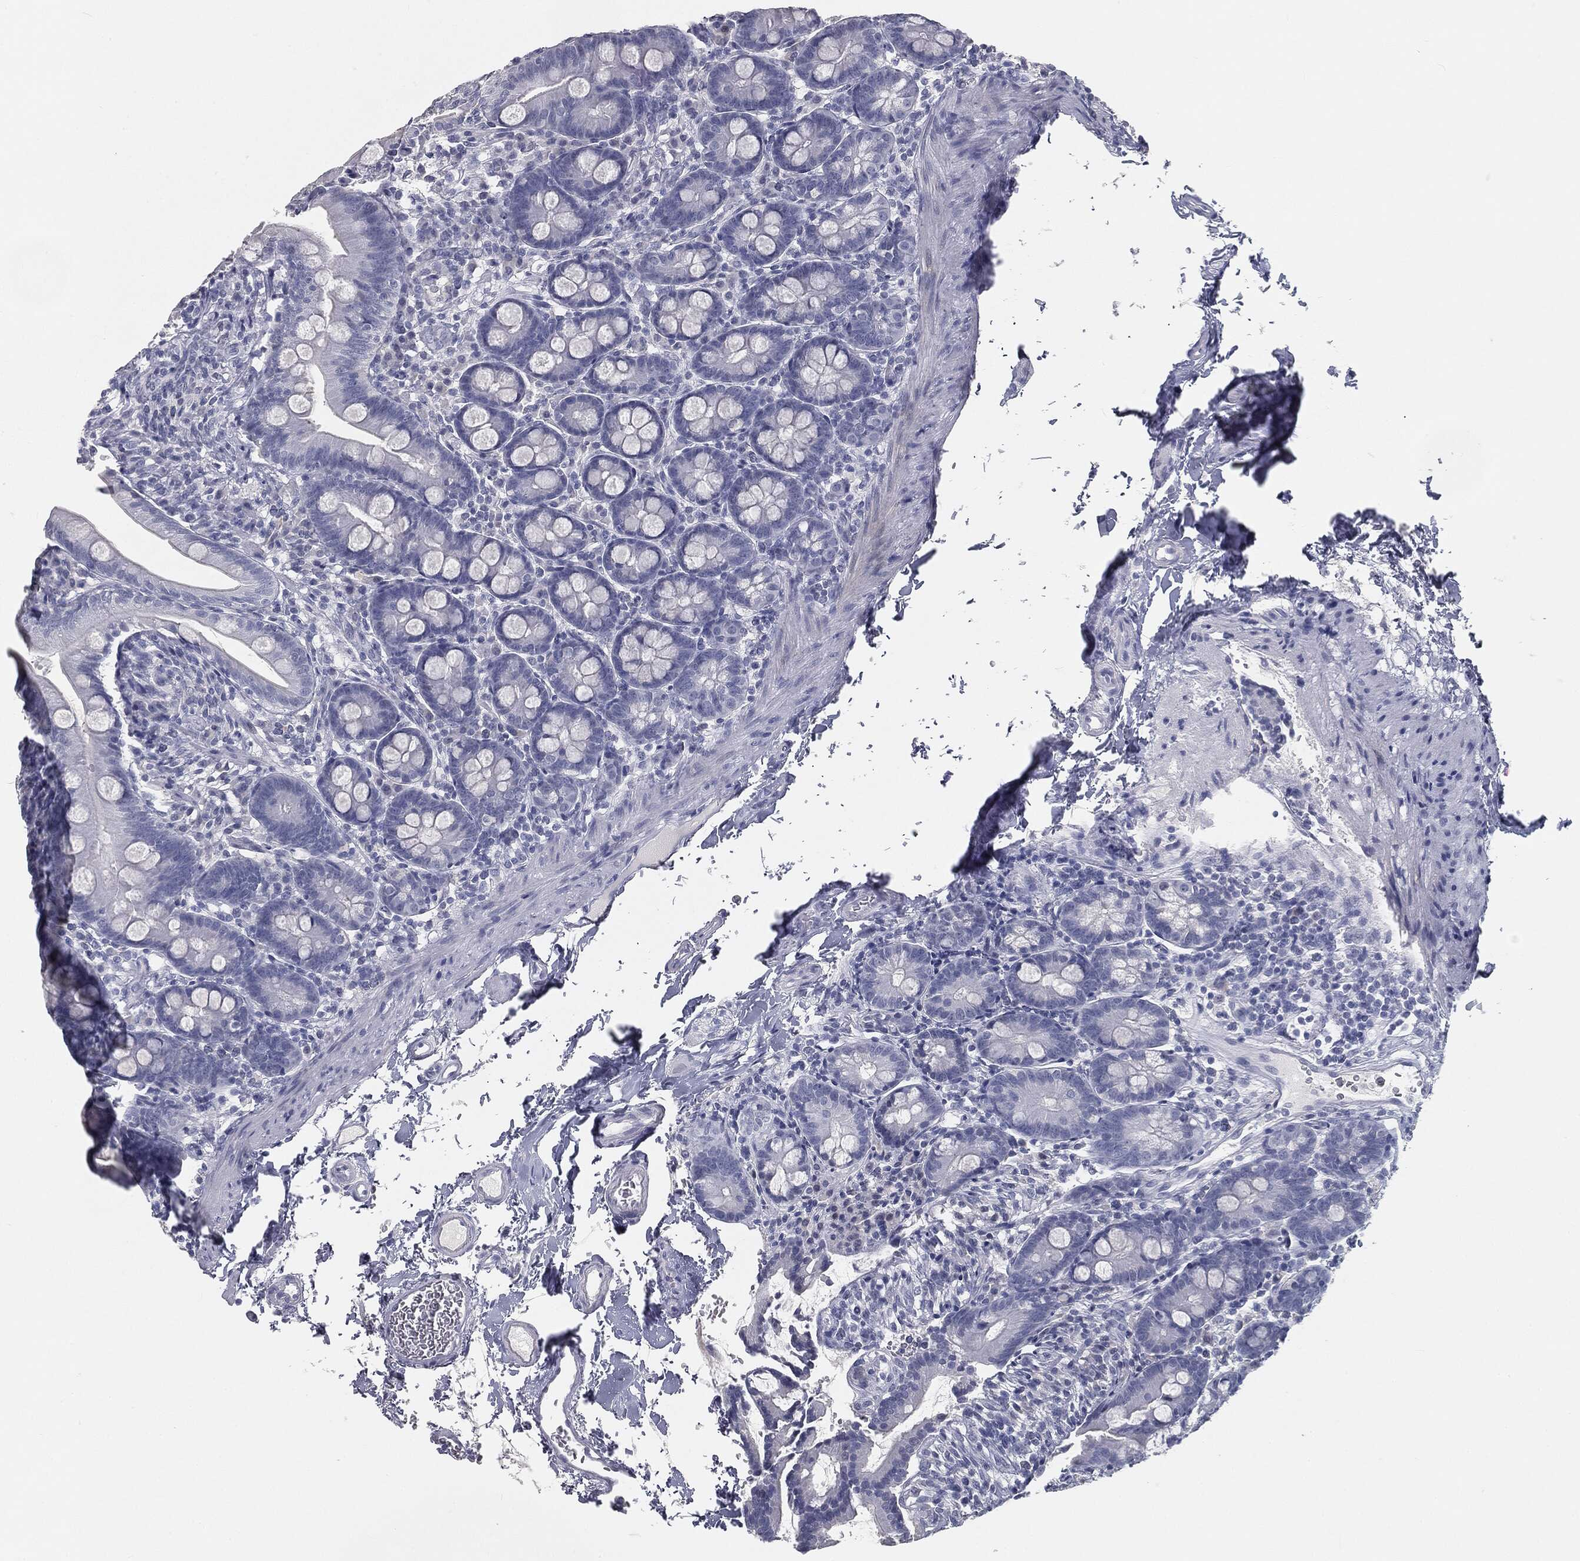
{"staining": {"intensity": "negative", "quantity": "none", "location": "none"}, "tissue": "small intestine", "cell_type": "Glandular cells", "image_type": "normal", "snomed": [{"axis": "morphology", "description": "Normal tissue, NOS"}, {"axis": "topography", "description": "Small intestine"}], "caption": "DAB immunohistochemical staining of unremarkable small intestine demonstrates no significant positivity in glandular cells. The staining was performed using DAB to visualize the protein expression in brown, while the nuclei were stained in blue with hematoxylin (Magnification: 20x).", "gene": "PRAME", "patient": {"sex": "female", "age": 44}}